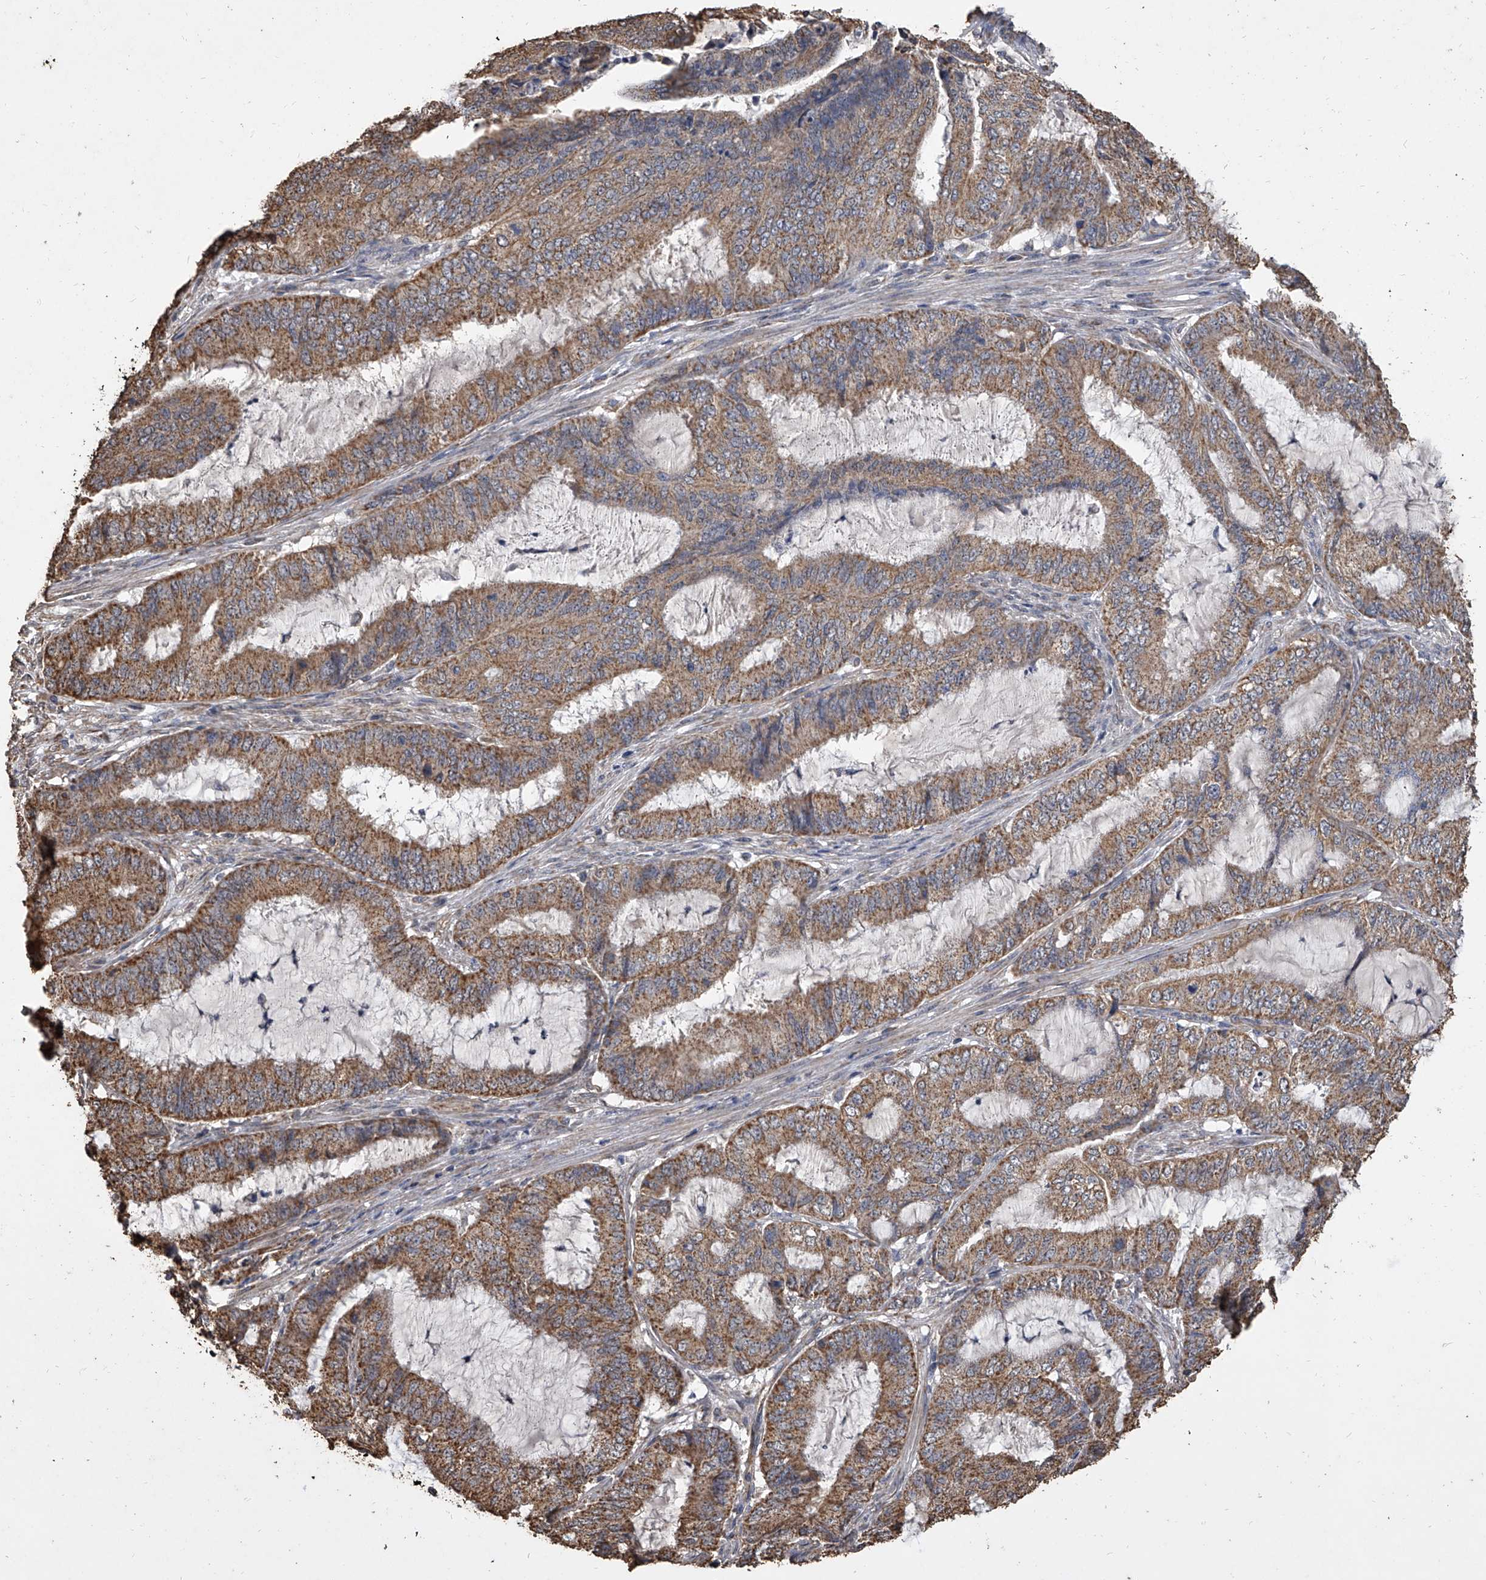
{"staining": {"intensity": "moderate", "quantity": ">75%", "location": "cytoplasmic/membranous"}, "tissue": "endometrial cancer", "cell_type": "Tumor cells", "image_type": "cancer", "snomed": [{"axis": "morphology", "description": "Adenocarcinoma, NOS"}, {"axis": "topography", "description": "Endometrium"}], "caption": "Moderate cytoplasmic/membranous positivity is seen in about >75% of tumor cells in endometrial cancer.", "gene": "MRPL28", "patient": {"sex": "female", "age": 51}}